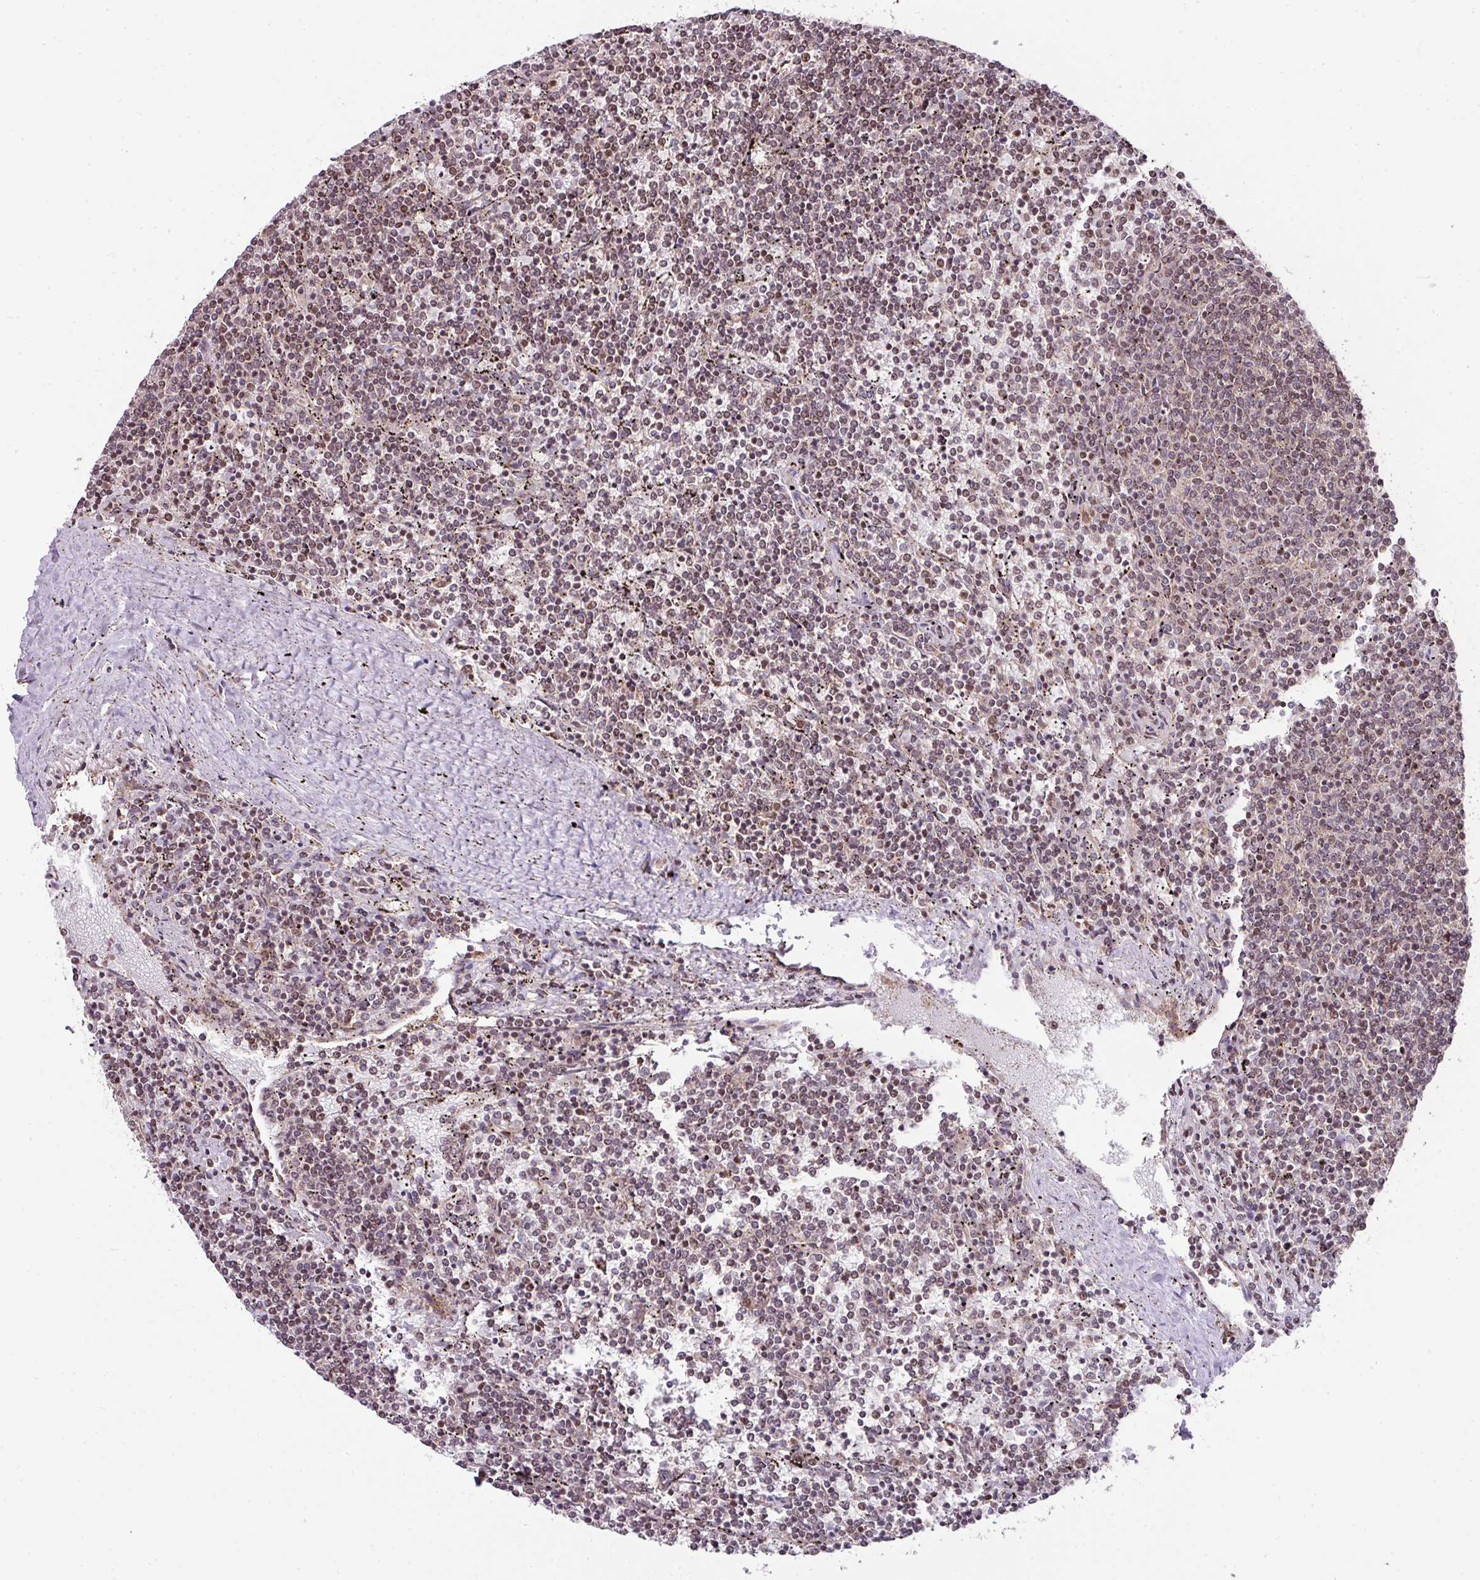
{"staining": {"intensity": "moderate", "quantity": "25%-75%", "location": "nuclear"}, "tissue": "lymphoma", "cell_type": "Tumor cells", "image_type": "cancer", "snomed": [{"axis": "morphology", "description": "Malignant lymphoma, non-Hodgkin's type, Low grade"}, {"axis": "topography", "description": "Spleen"}], "caption": "Immunohistochemistry (DAB (3,3'-diaminobenzidine)) staining of malignant lymphoma, non-Hodgkin's type (low-grade) demonstrates moderate nuclear protein expression in about 25%-75% of tumor cells.", "gene": "PLK1", "patient": {"sex": "female", "age": 50}}